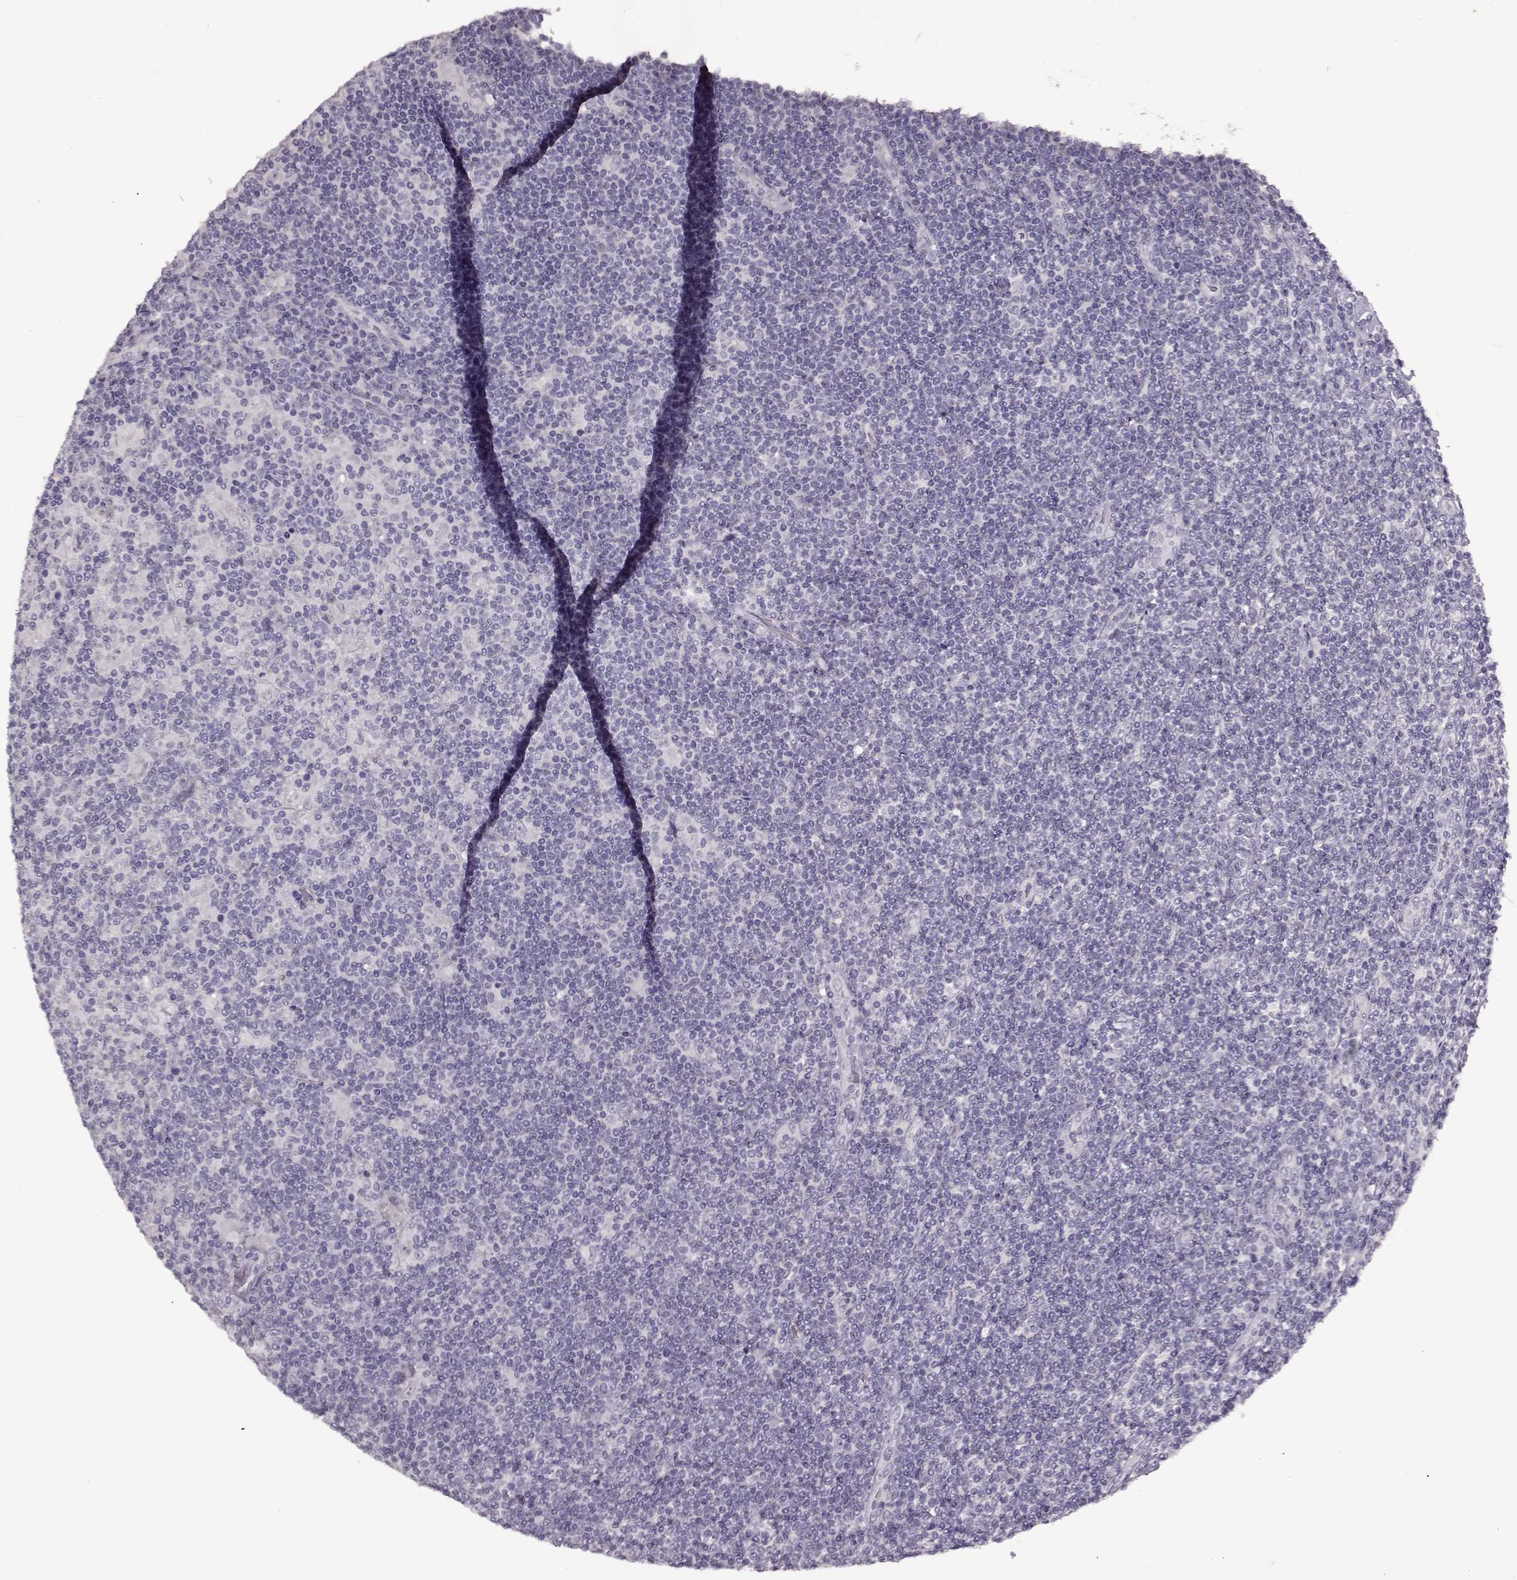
{"staining": {"intensity": "negative", "quantity": "none", "location": "none"}, "tissue": "lymphoma", "cell_type": "Tumor cells", "image_type": "cancer", "snomed": [{"axis": "morphology", "description": "Hodgkin's disease, NOS"}, {"axis": "topography", "description": "Lymph node"}], "caption": "Hodgkin's disease was stained to show a protein in brown. There is no significant expression in tumor cells.", "gene": "FSHB", "patient": {"sex": "male", "age": 40}}